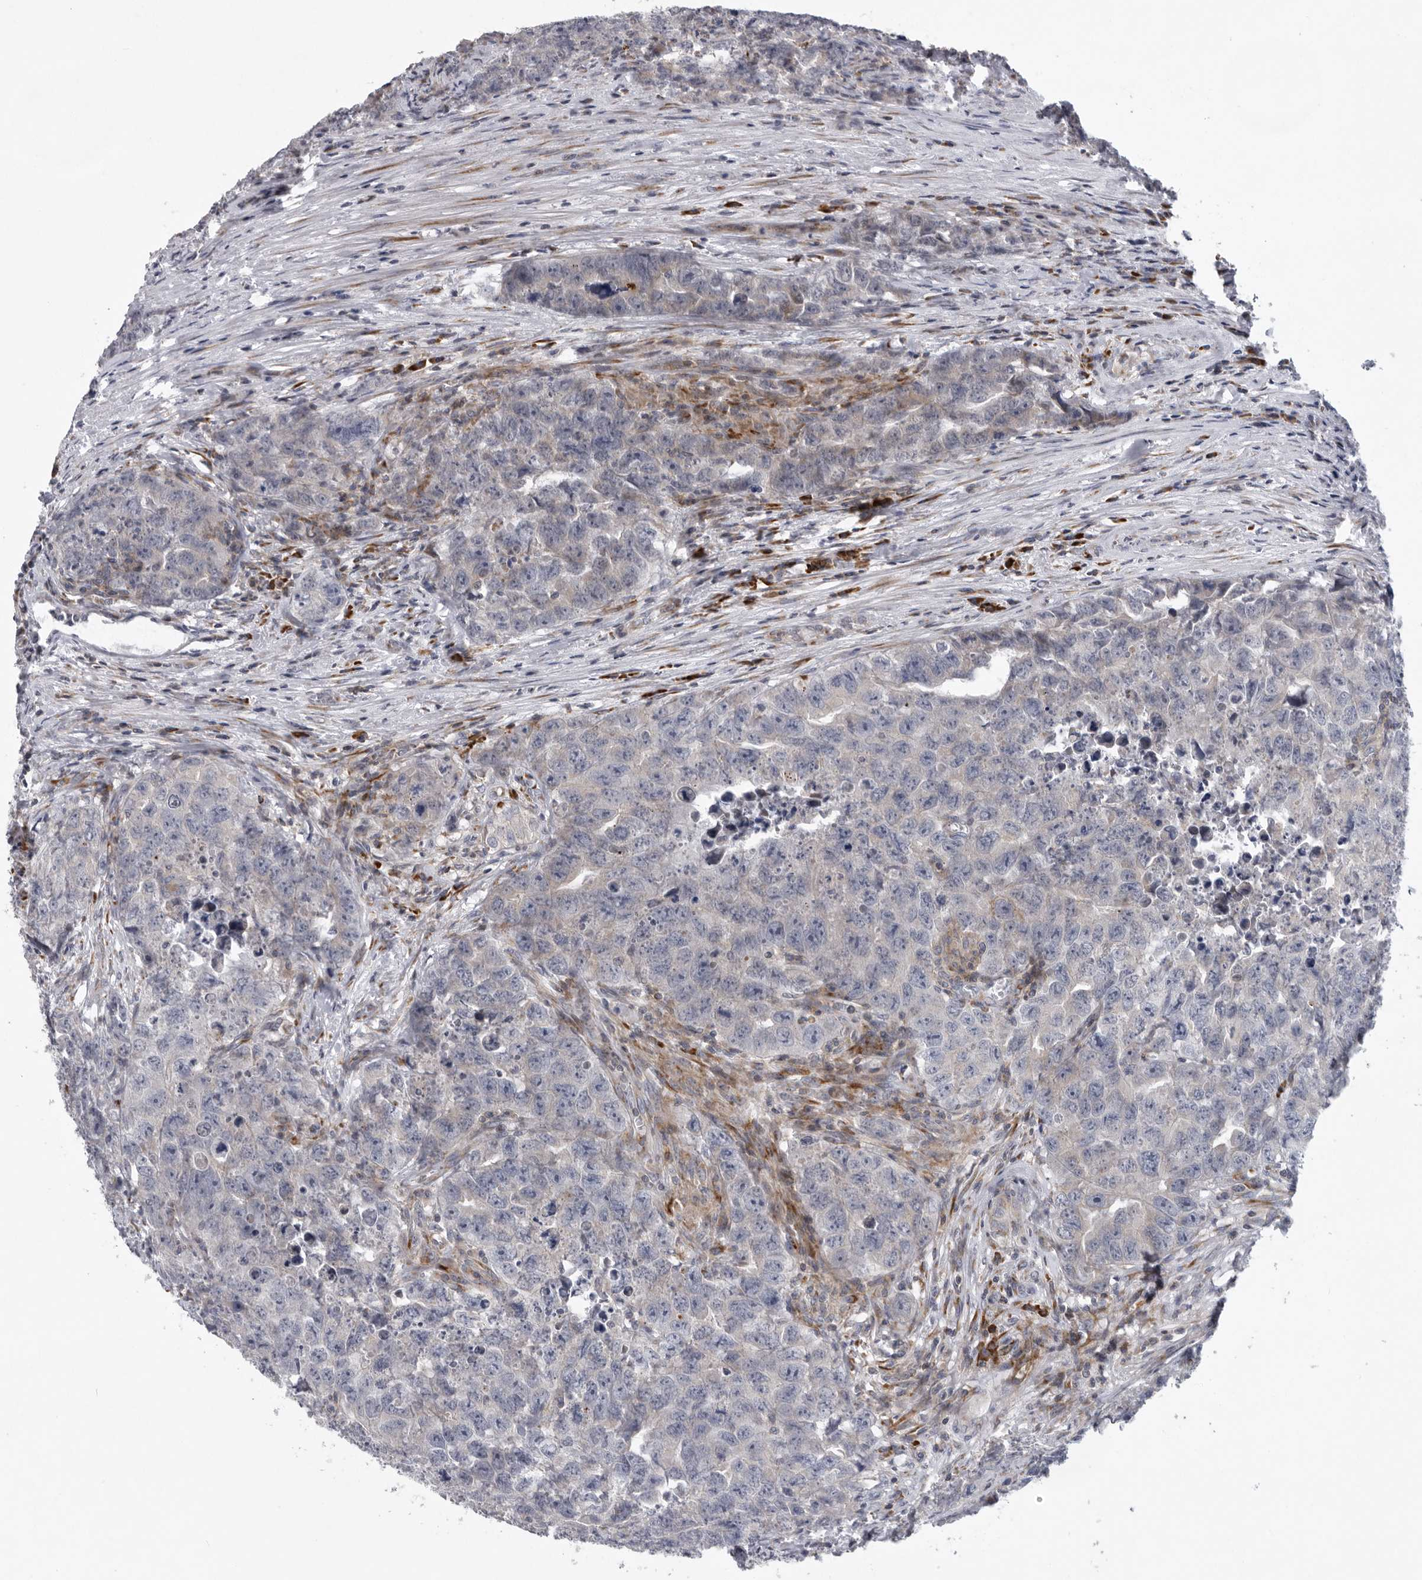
{"staining": {"intensity": "negative", "quantity": "none", "location": "none"}, "tissue": "testis cancer", "cell_type": "Tumor cells", "image_type": "cancer", "snomed": [{"axis": "morphology", "description": "Seminoma, NOS"}, {"axis": "morphology", "description": "Carcinoma, Embryonal, NOS"}, {"axis": "topography", "description": "Testis"}], "caption": "Immunohistochemical staining of human testis seminoma exhibits no significant positivity in tumor cells. (DAB IHC, high magnification).", "gene": "USP24", "patient": {"sex": "male", "age": 43}}